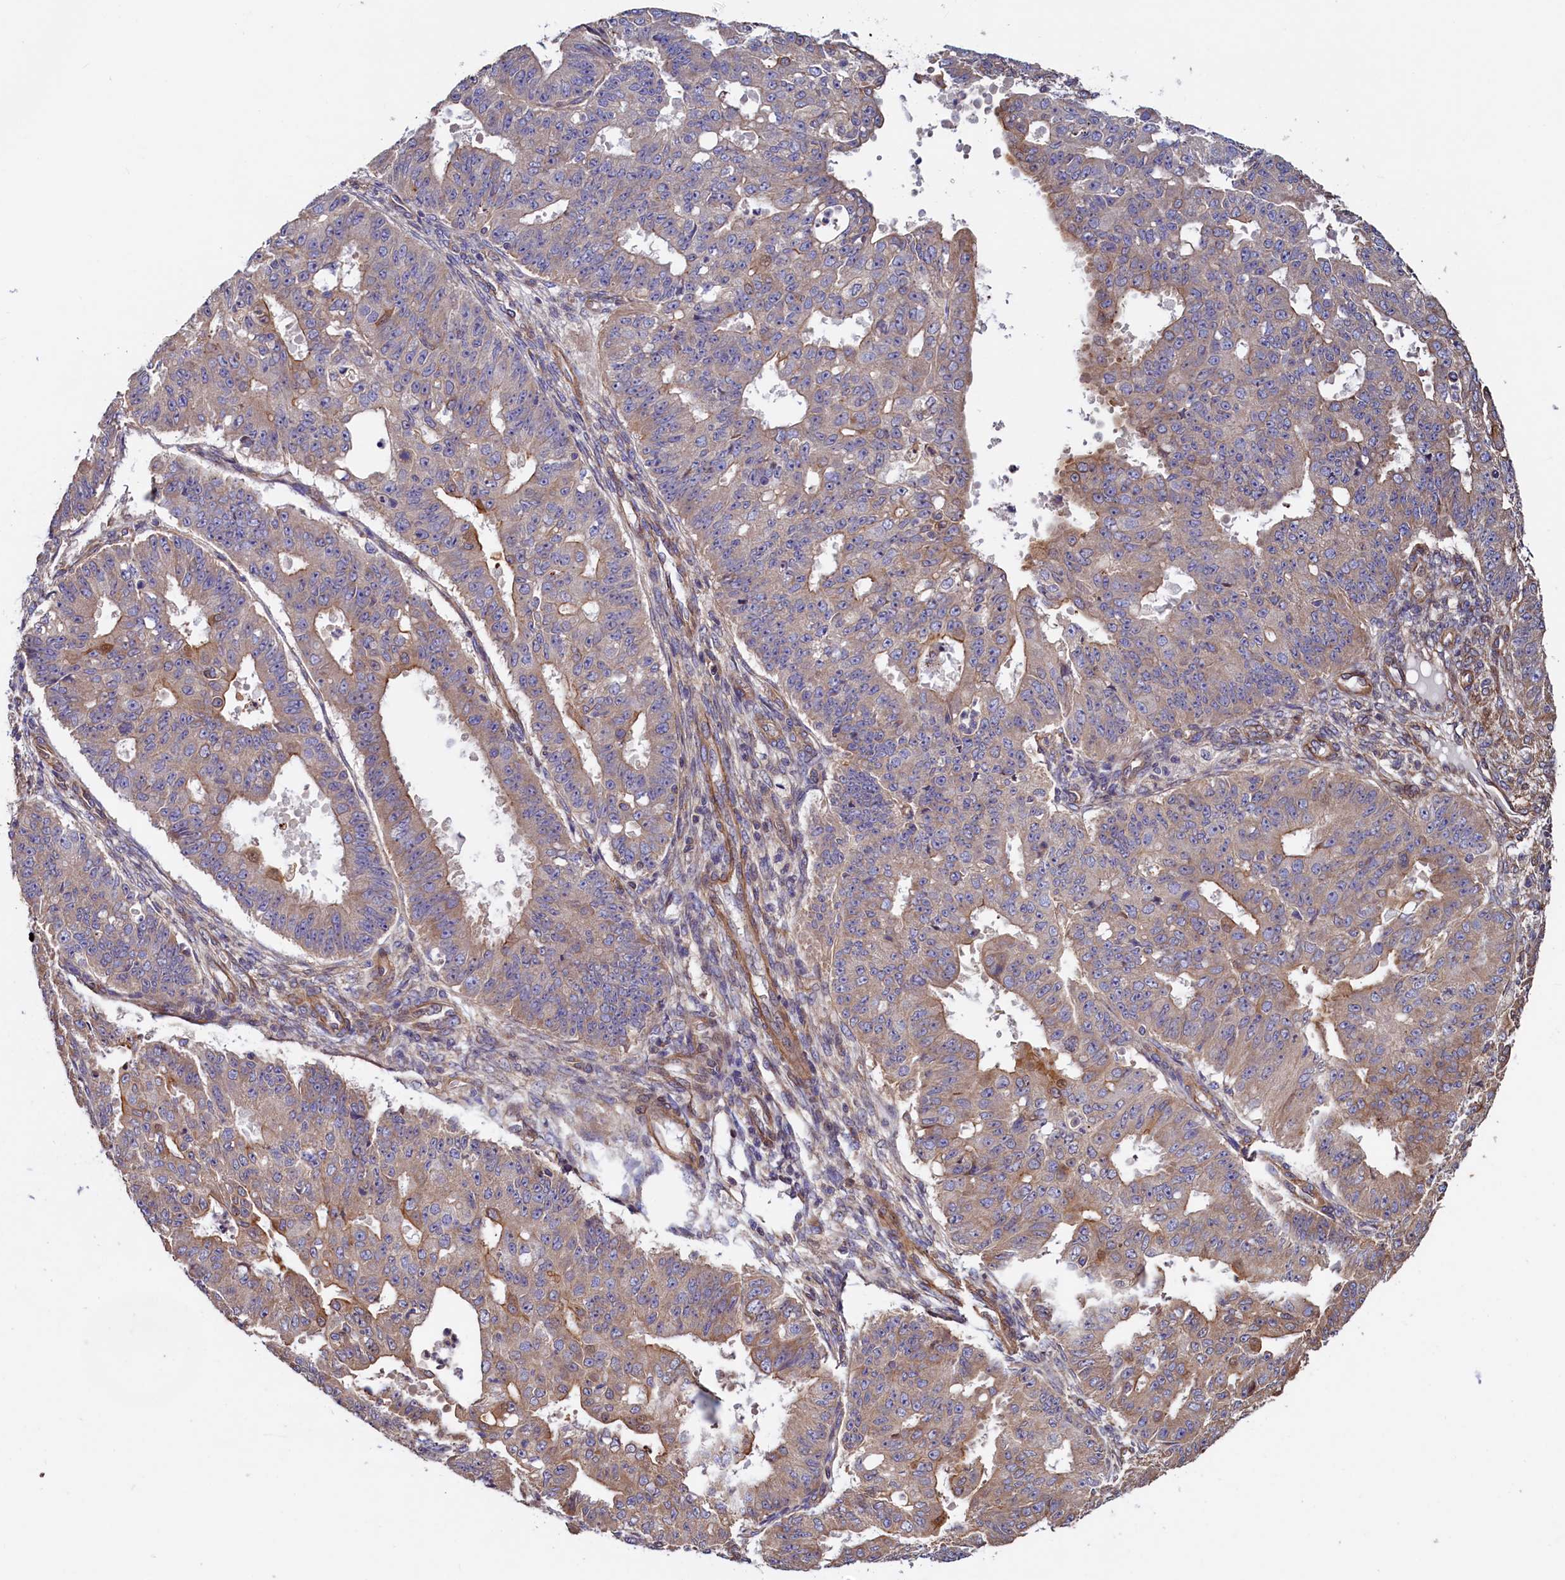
{"staining": {"intensity": "moderate", "quantity": "<25%", "location": "cytoplasmic/membranous"}, "tissue": "ovarian cancer", "cell_type": "Tumor cells", "image_type": "cancer", "snomed": [{"axis": "morphology", "description": "Carcinoma, endometroid"}, {"axis": "topography", "description": "Appendix"}, {"axis": "topography", "description": "Ovary"}], "caption": "High-power microscopy captured an immunohistochemistry (IHC) micrograph of ovarian cancer (endometroid carcinoma), revealing moderate cytoplasmic/membranous positivity in about <25% of tumor cells. The protein of interest is stained brown, and the nuclei are stained in blue (DAB IHC with brightfield microscopy, high magnification).", "gene": "ATXN2L", "patient": {"sex": "female", "age": 42}}